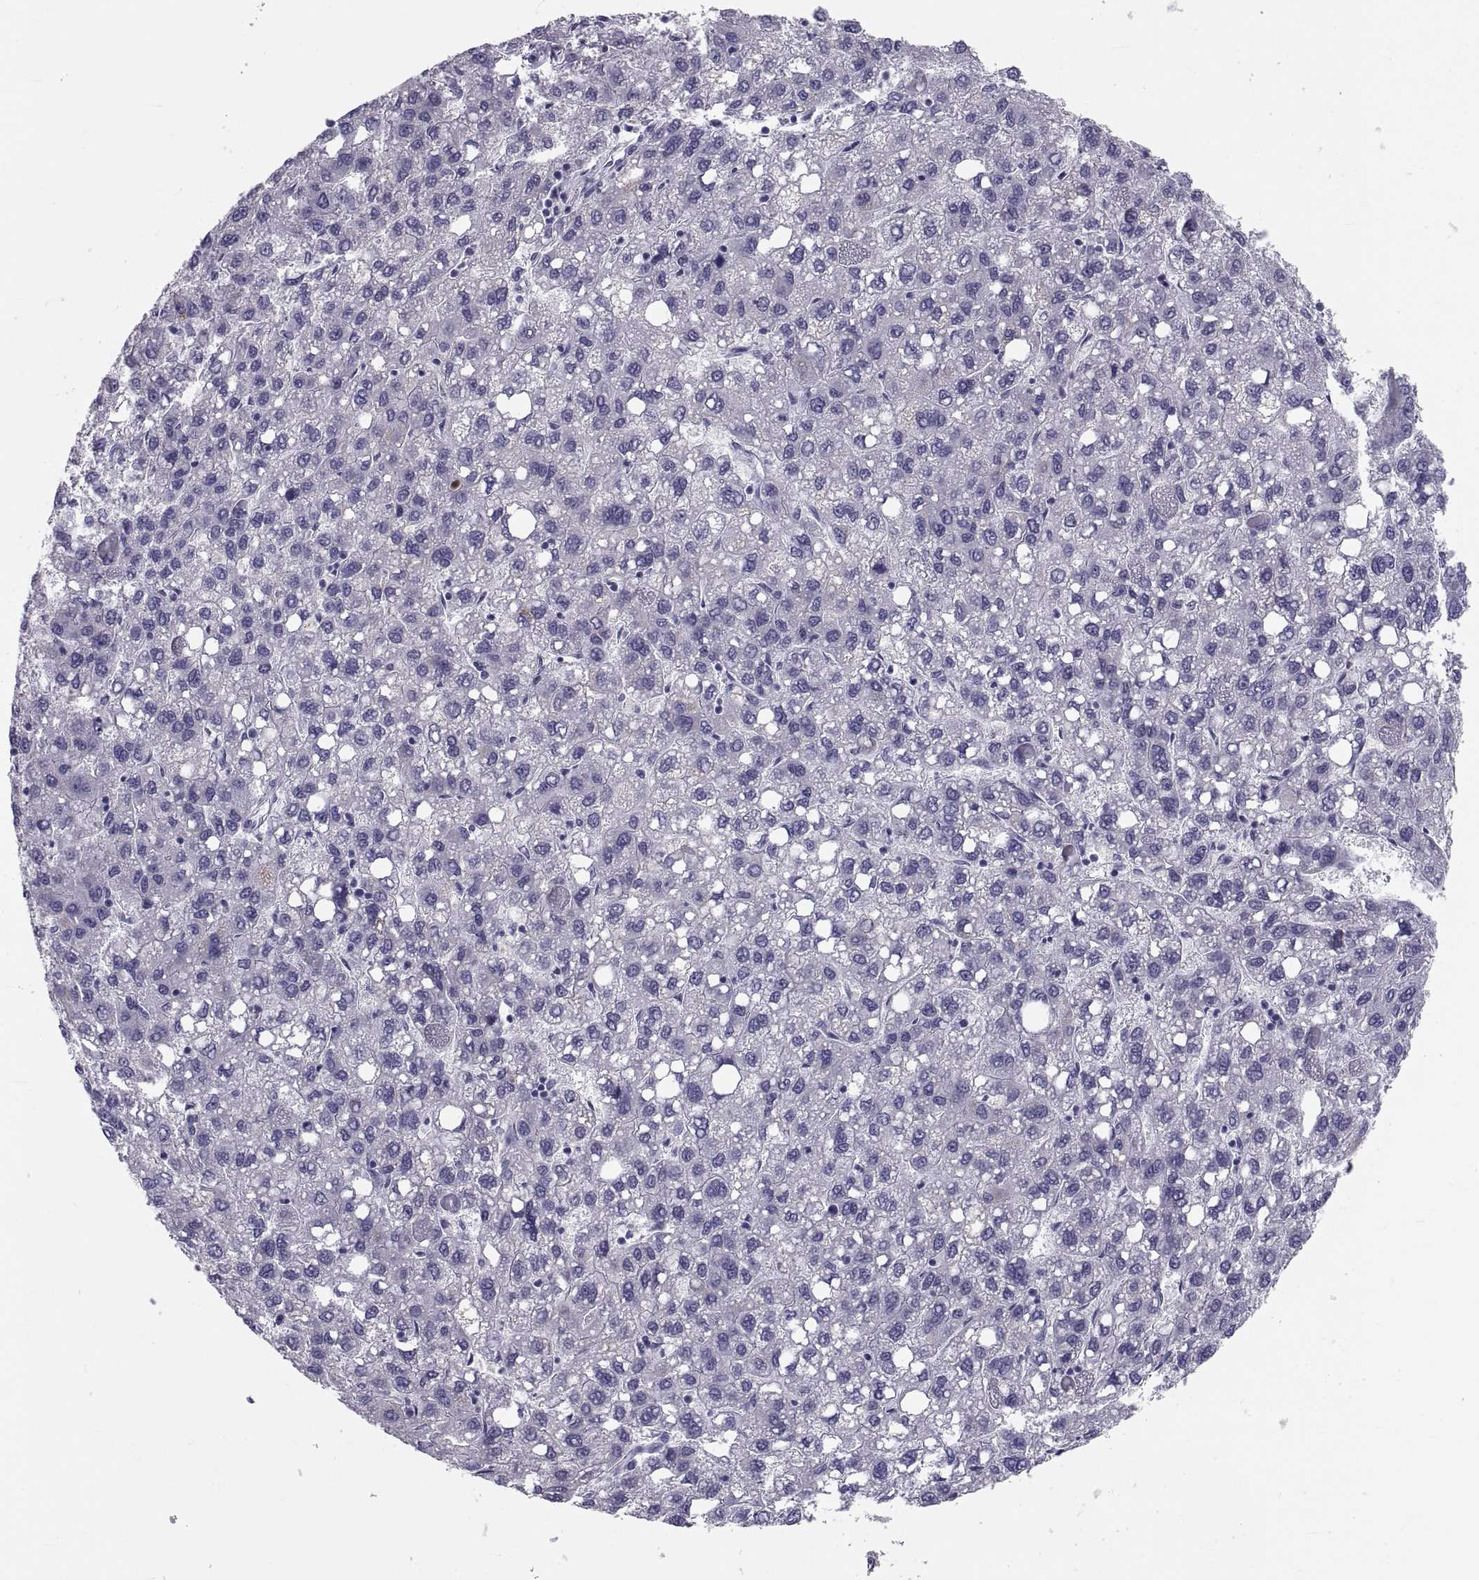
{"staining": {"intensity": "negative", "quantity": "none", "location": "none"}, "tissue": "liver cancer", "cell_type": "Tumor cells", "image_type": "cancer", "snomed": [{"axis": "morphology", "description": "Carcinoma, Hepatocellular, NOS"}, {"axis": "topography", "description": "Liver"}], "caption": "The histopathology image shows no significant expression in tumor cells of hepatocellular carcinoma (liver). Nuclei are stained in blue.", "gene": "DEFB129", "patient": {"sex": "female", "age": 82}}